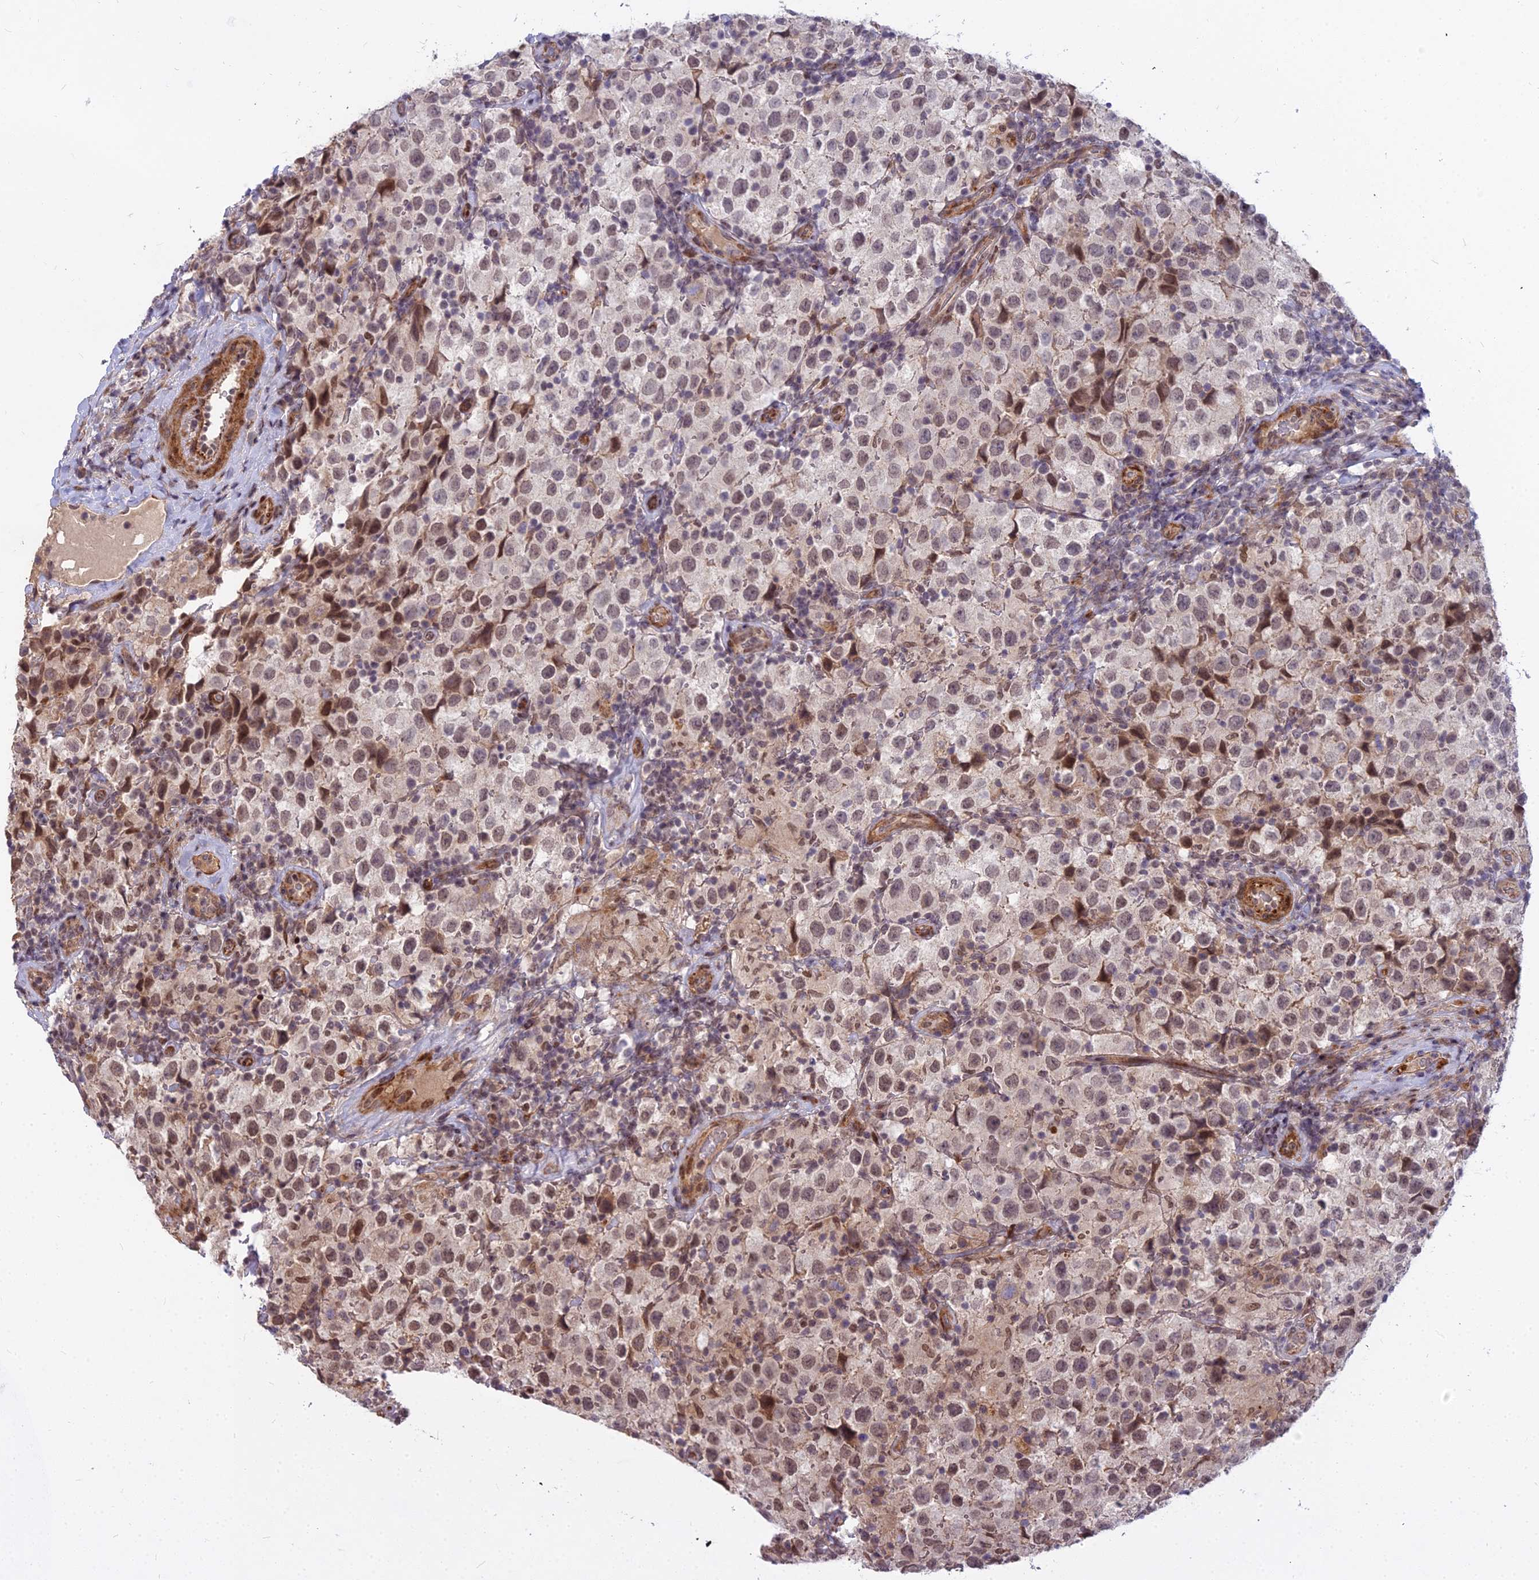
{"staining": {"intensity": "moderate", "quantity": "25%-75%", "location": "nuclear"}, "tissue": "testis cancer", "cell_type": "Tumor cells", "image_type": "cancer", "snomed": [{"axis": "morphology", "description": "Seminoma, NOS"}, {"axis": "morphology", "description": "Carcinoma, Embryonal, NOS"}, {"axis": "topography", "description": "Testis"}], "caption": "This is an image of immunohistochemistry (IHC) staining of seminoma (testis), which shows moderate expression in the nuclear of tumor cells.", "gene": "GLYATL3", "patient": {"sex": "male", "age": 41}}